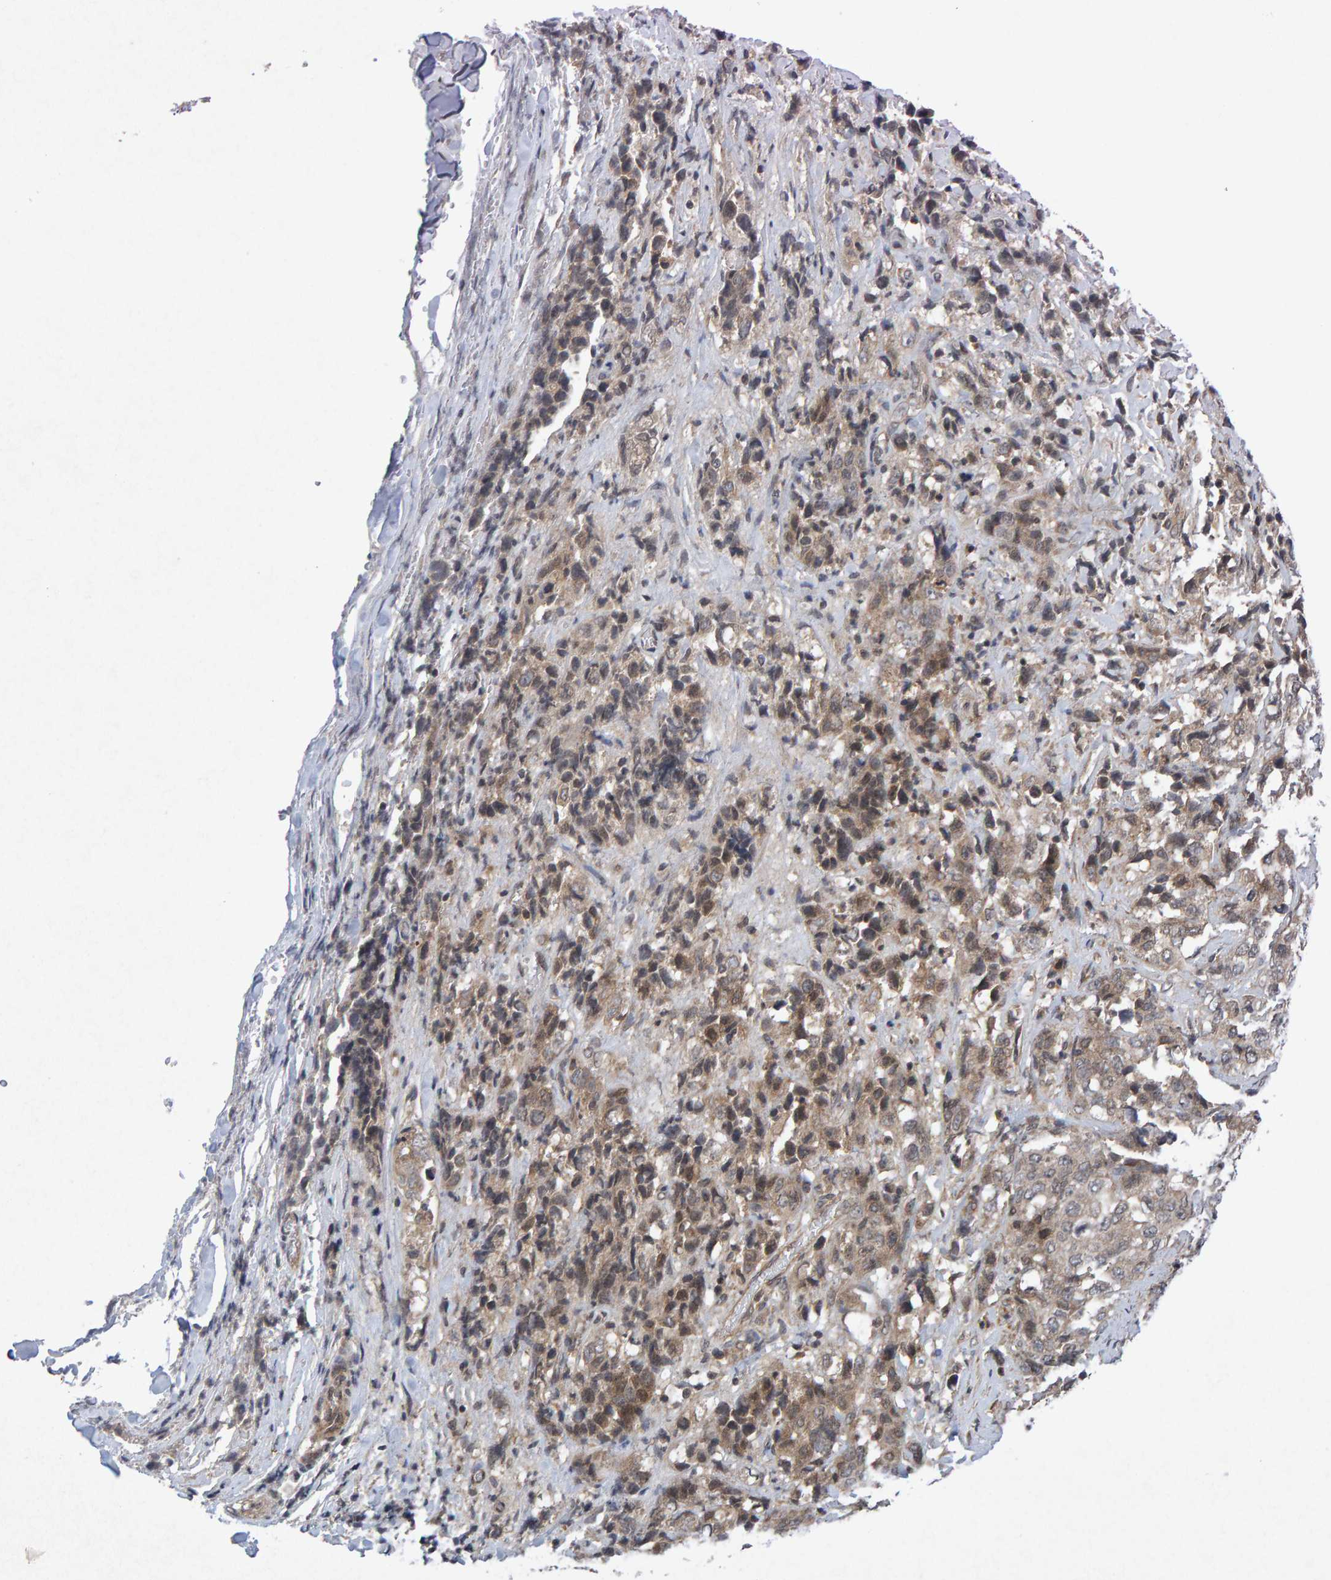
{"staining": {"intensity": "weak", "quantity": ">75%", "location": "cytoplasmic/membranous"}, "tissue": "stomach cancer", "cell_type": "Tumor cells", "image_type": "cancer", "snomed": [{"axis": "morphology", "description": "Adenocarcinoma, NOS"}, {"axis": "topography", "description": "Stomach"}], "caption": "Immunohistochemical staining of human stomach cancer (adenocarcinoma) displays low levels of weak cytoplasmic/membranous positivity in about >75% of tumor cells.", "gene": "CDH2", "patient": {"sex": "male", "age": 48}}